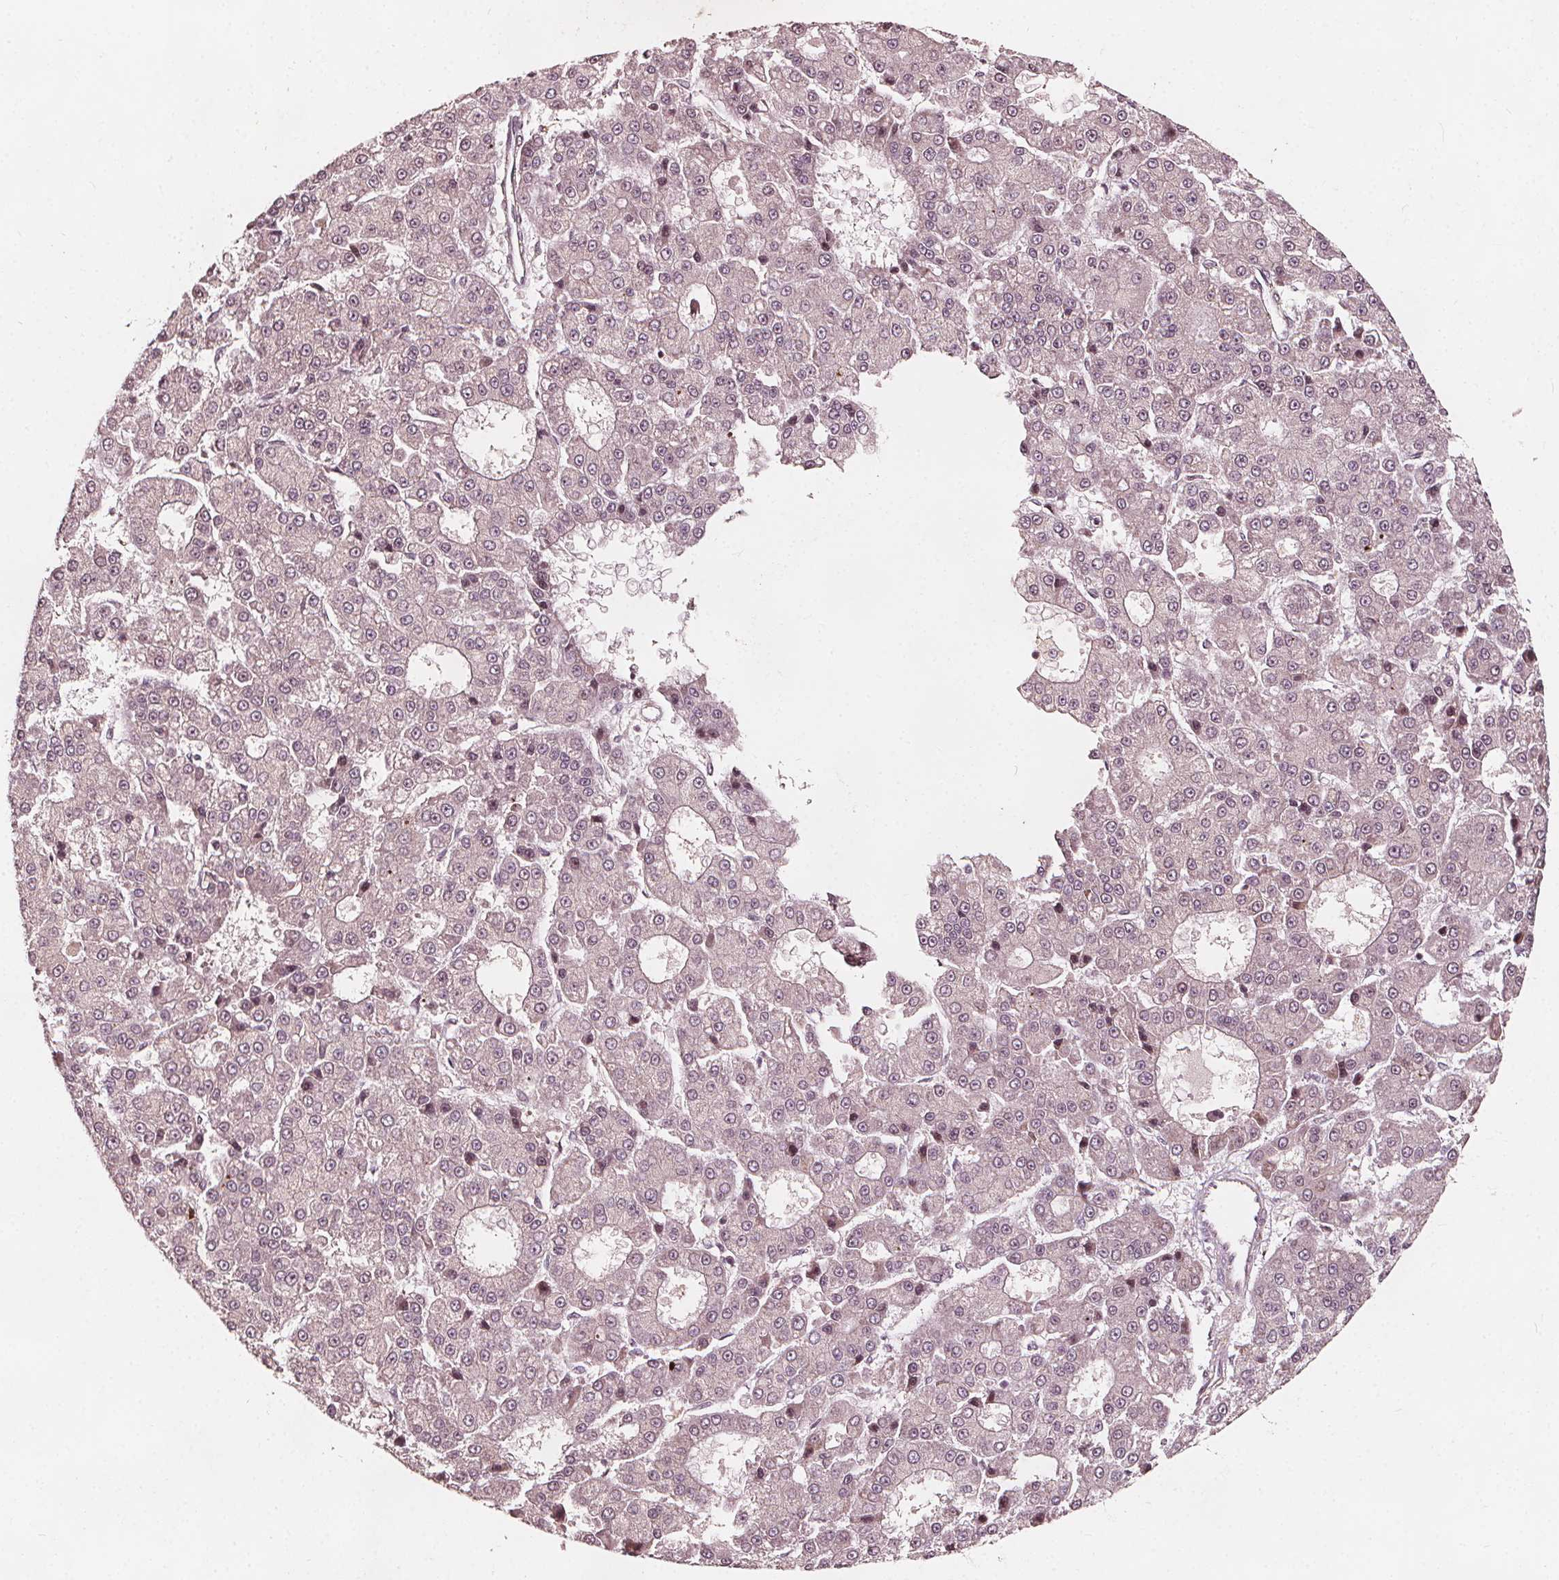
{"staining": {"intensity": "negative", "quantity": "none", "location": "none"}, "tissue": "liver cancer", "cell_type": "Tumor cells", "image_type": "cancer", "snomed": [{"axis": "morphology", "description": "Carcinoma, Hepatocellular, NOS"}, {"axis": "topography", "description": "Liver"}], "caption": "There is no significant expression in tumor cells of liver cancer.", "gene": "AIP", "patient": {"sex": "male", "age": 70}}